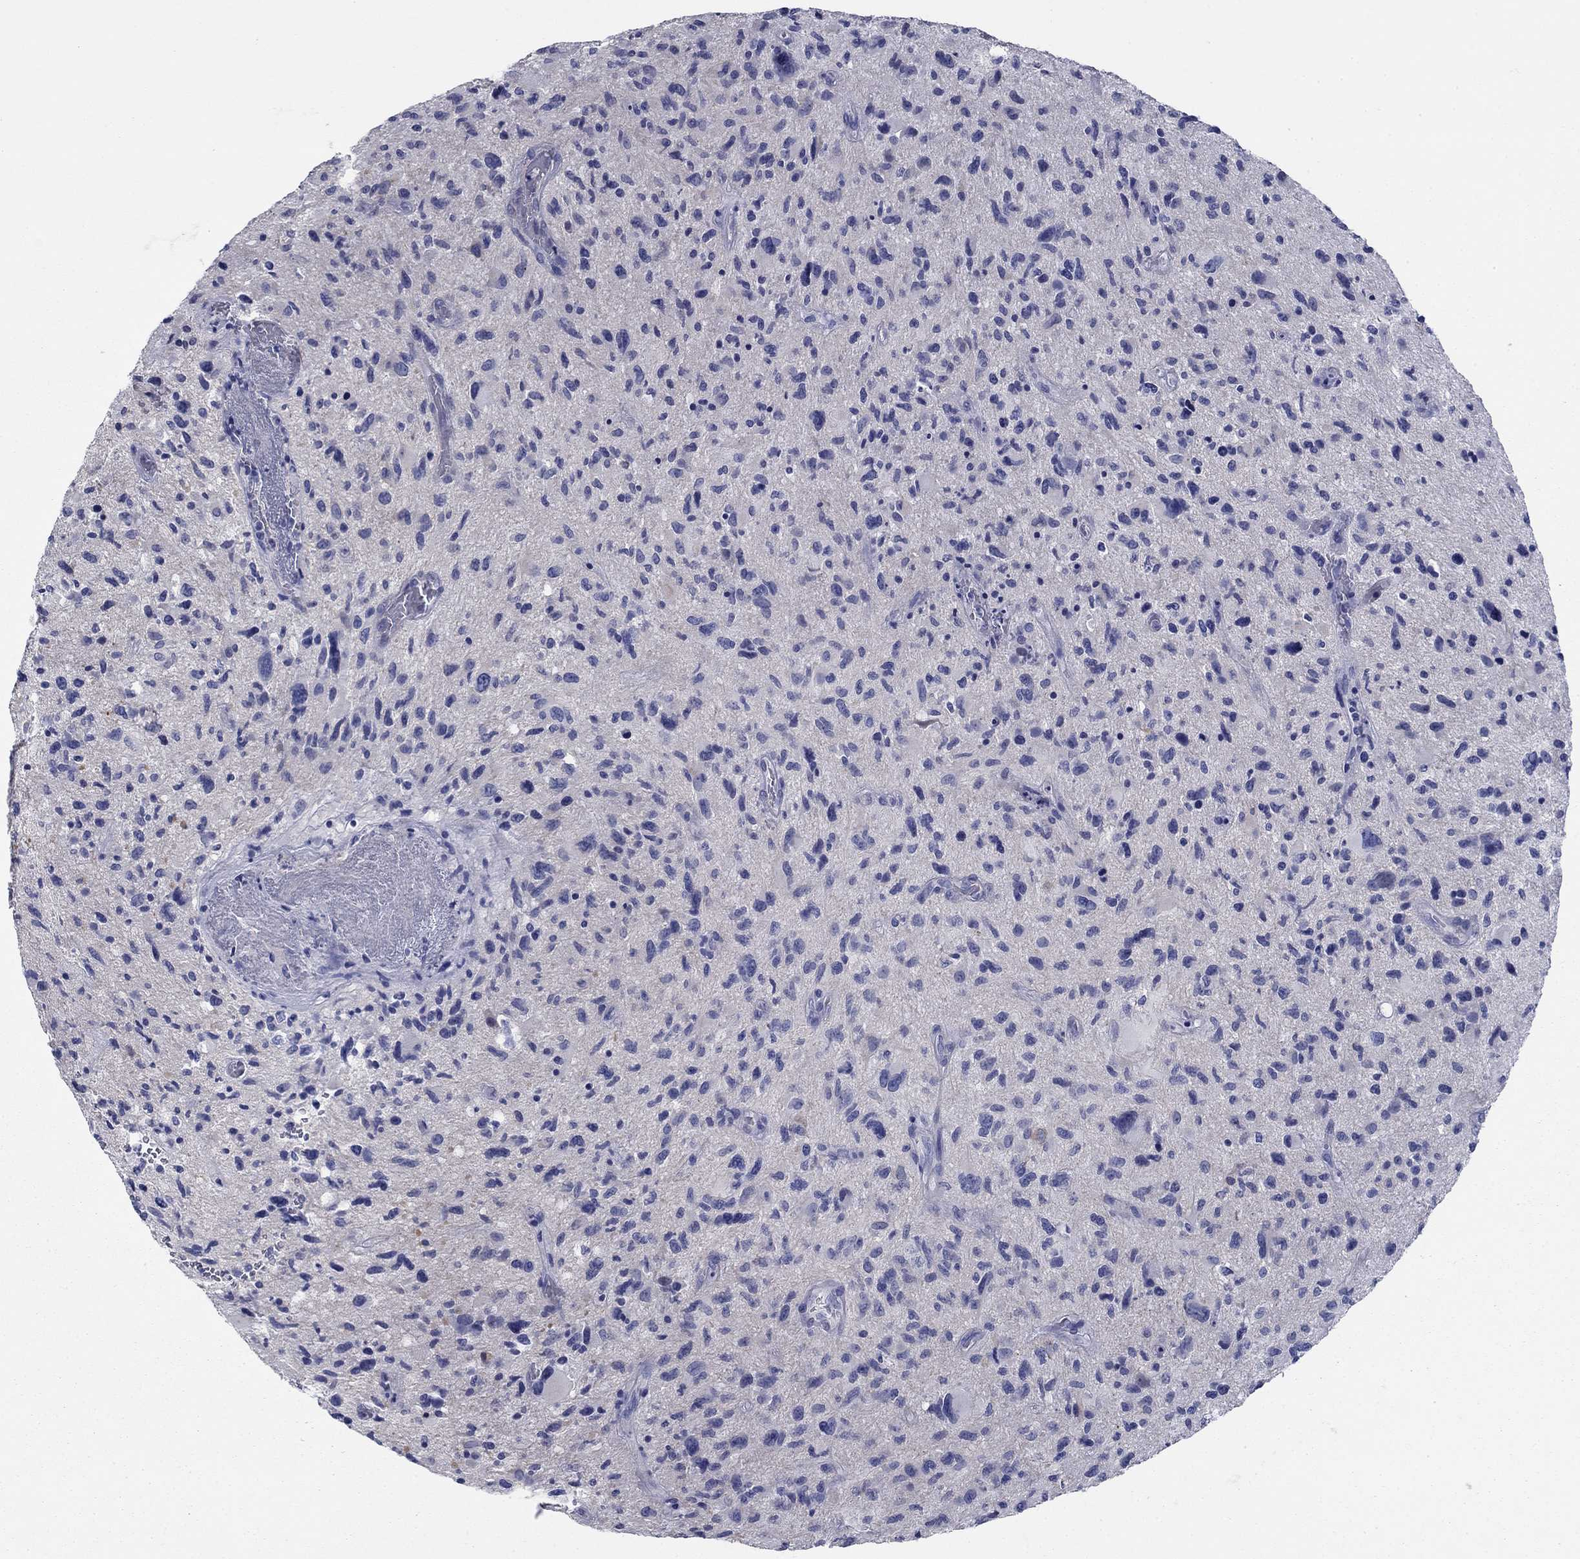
{"staining": {"intensity": "negative", "quantity": "none", "location": "none"}, "tissue": "glioma", "cell_type": "Tumor cells", "image_type": "cancer", "snomed": [{"axis": "morphology", "description": "Glioma, malignant, NOS"}, {"axis": "morphology", "description": "Glioma, malignant, High grade"}, {"axis": "topography", "description": "Brain"}], "caption": "There is no significant expression in tumor cells of glioma.", "gene": "PRKCG", "patient": {"sex": "female", "age": 71}}